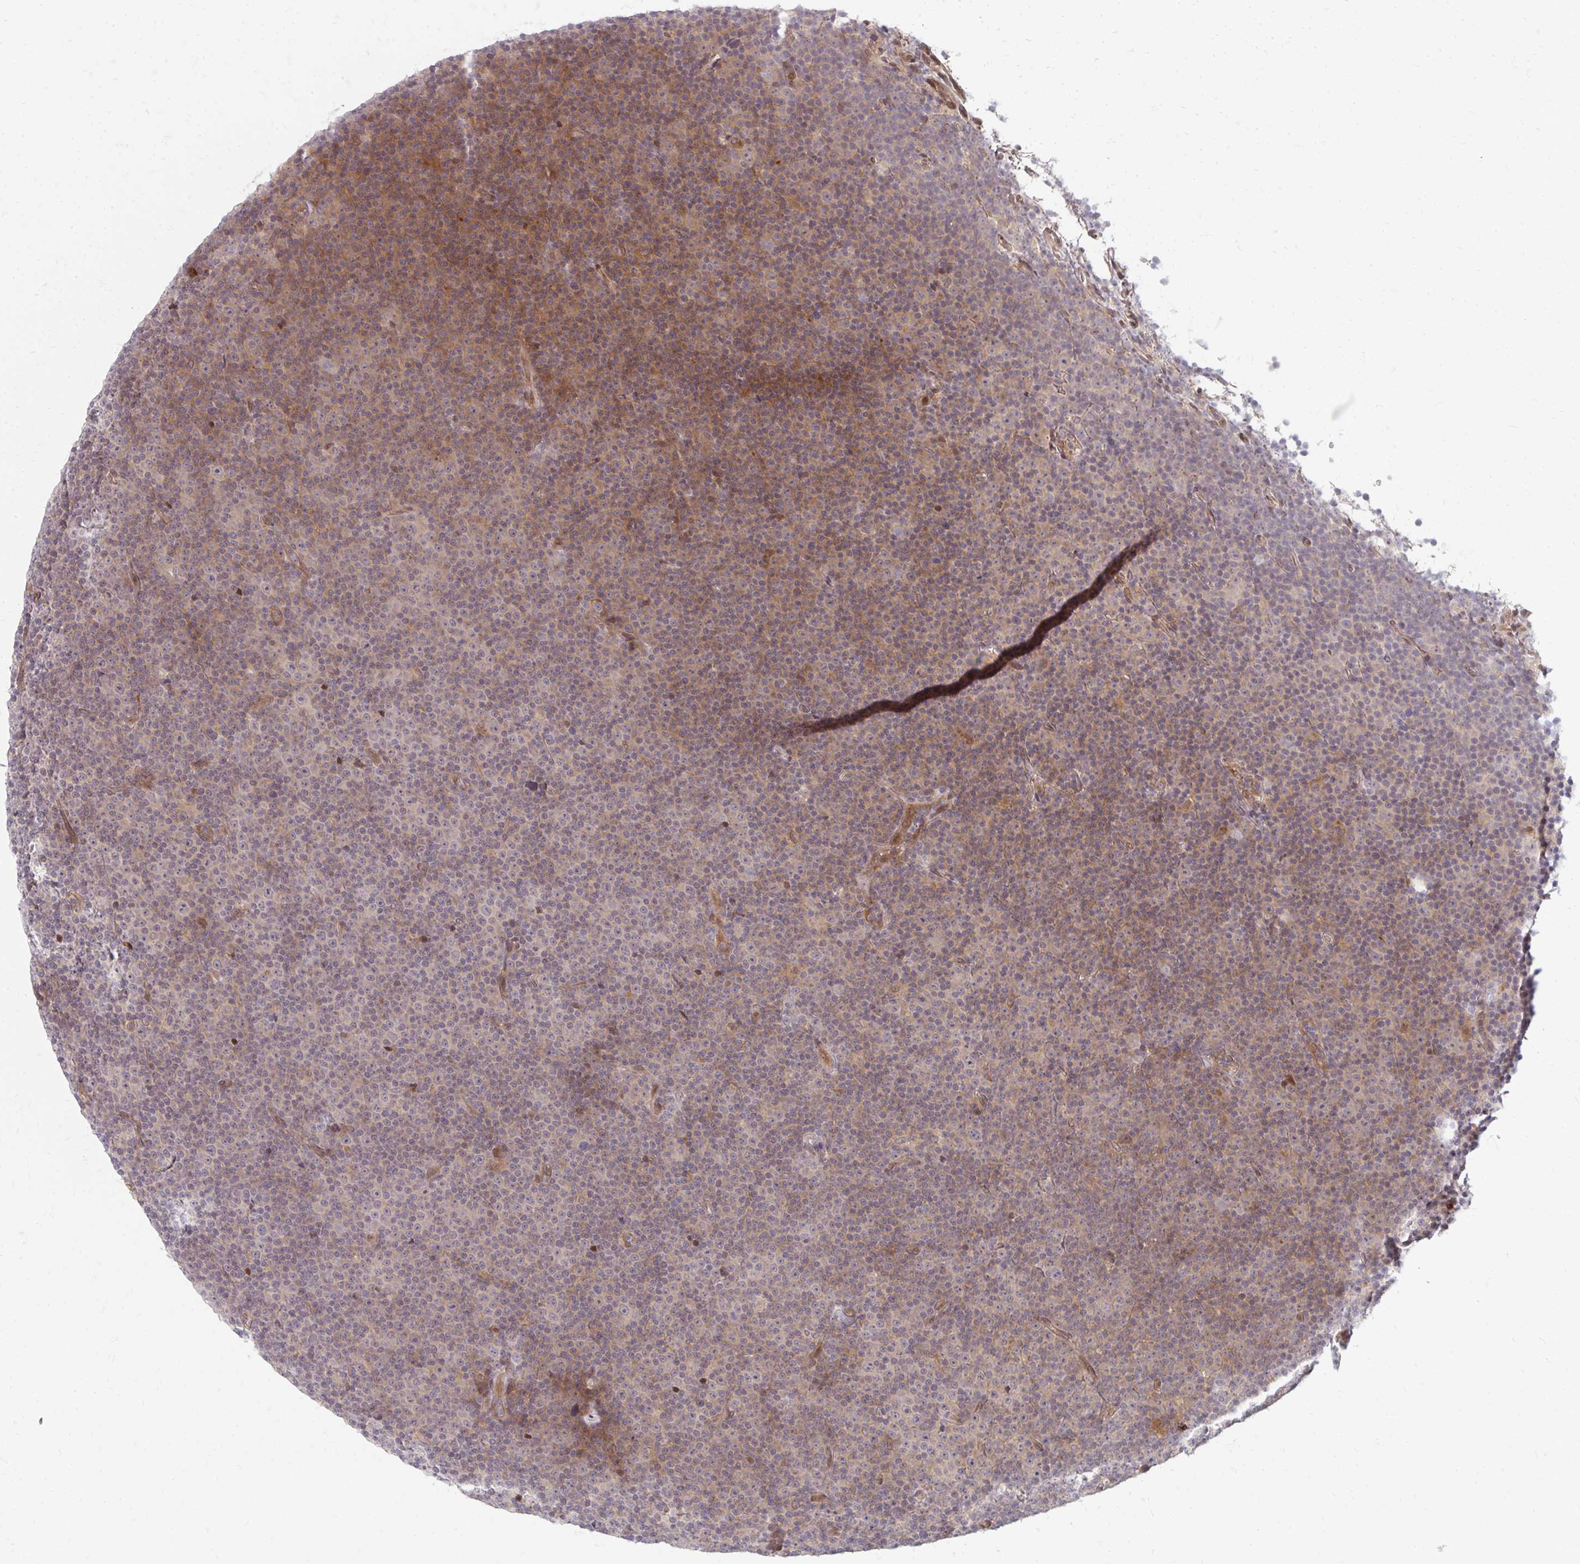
{"staining": {"intensity": "negative", "quantity": "none", "location": "none"}, "tissue": "lymphoma", "cell_type": "Tumor cells", "image_type": "cancer", "snomed": [{"axis": "morphology", "description": "Malignant lymphoma, non-Hodgkin's type, Low grade"}, {"axis": "topography", "description": "Lymph node"}], "caption": "Immunohistochemistry photomicrograph of human malignant lymphoma, non-Hodgkin's type (low-grade) stained for a protein (brown), which reveals no expression in tumor cells.", "gene": "ZNF285", "patient": {"sex": "female", "age": 67}}